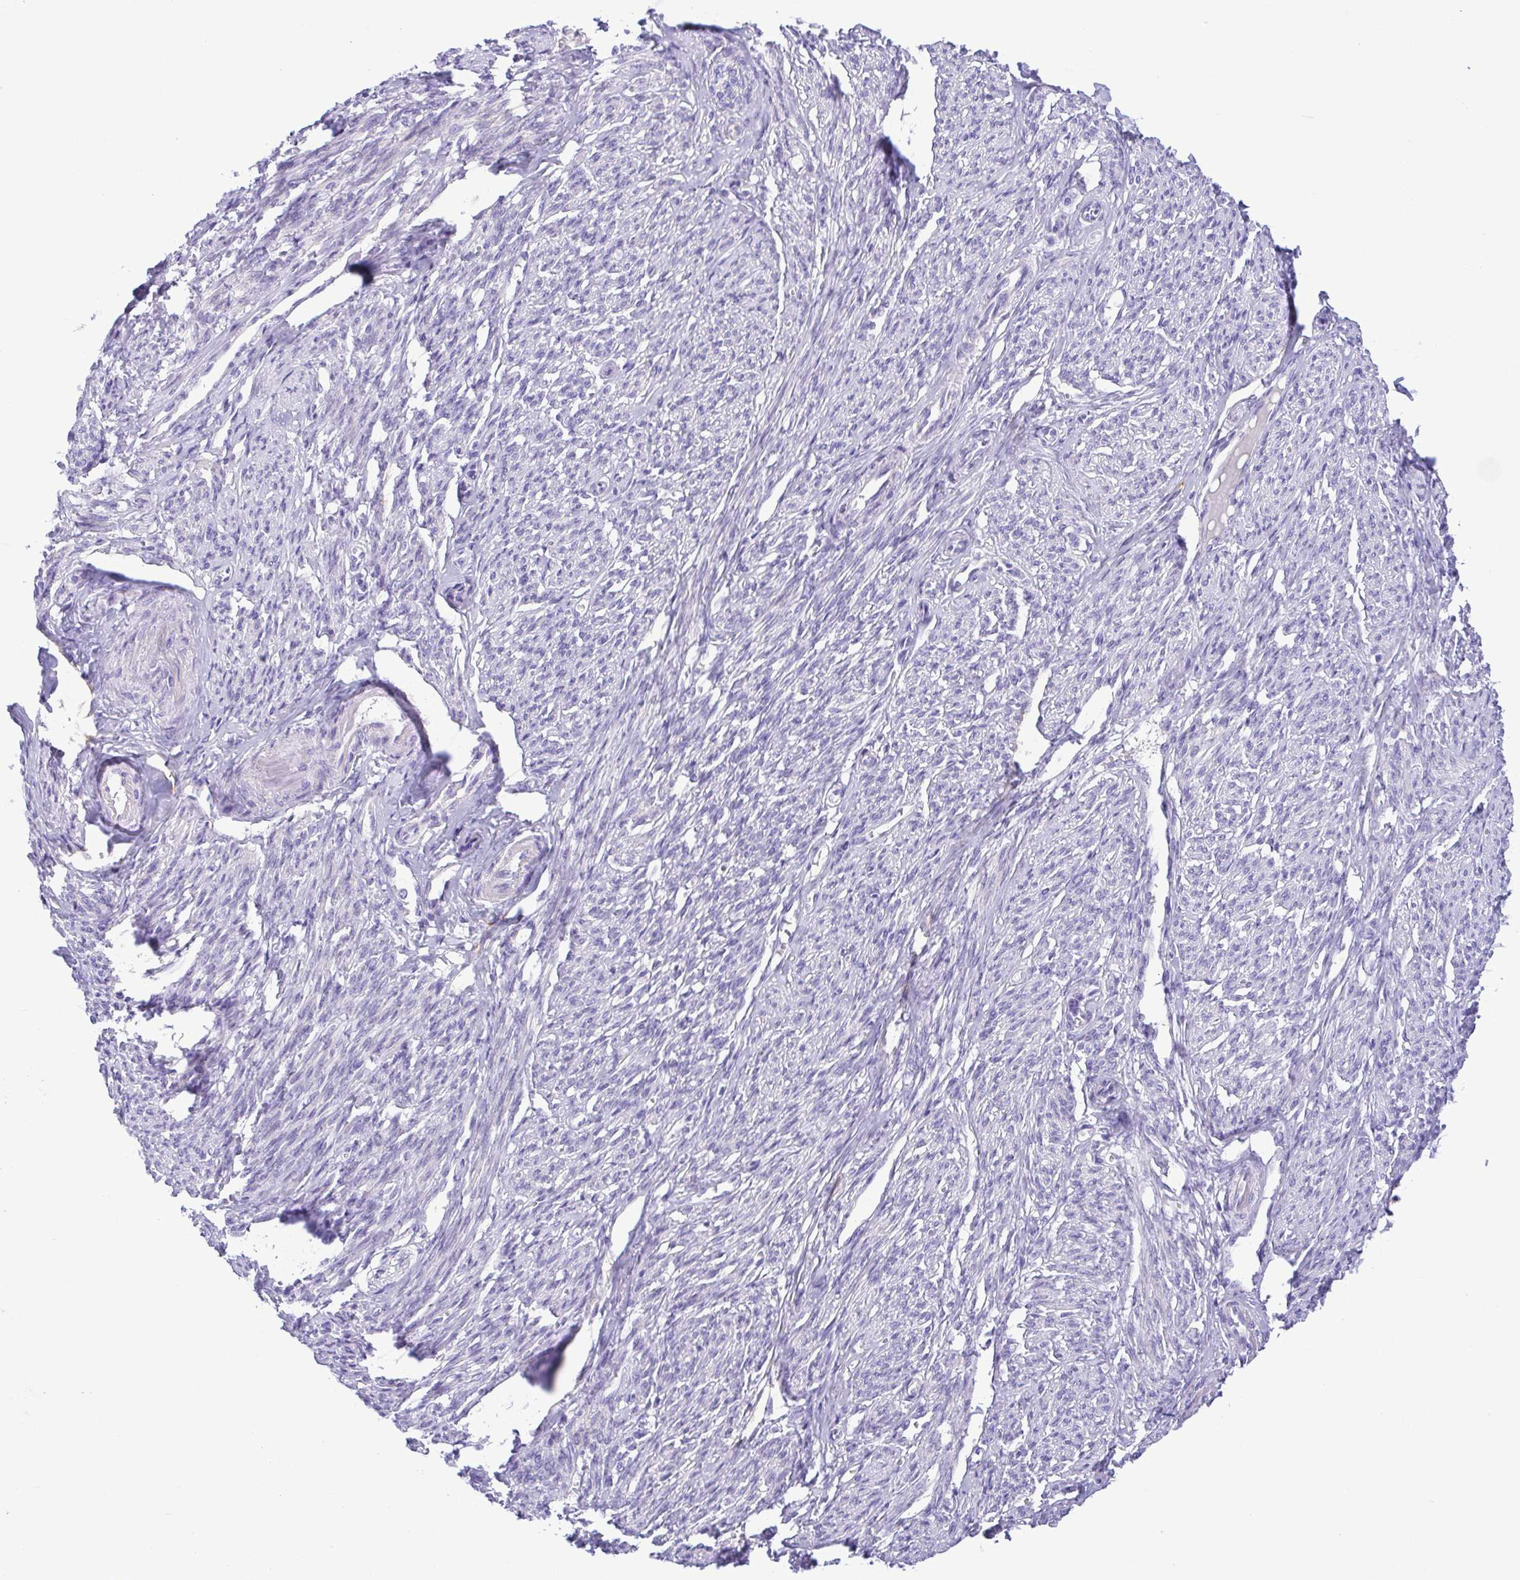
{"staining": {"intensity": "weak", "quantity": "<25%", "location": "cytoplasmic/membranous"}, "tissue": "smooth muscle", "cell_type": "Smooth muscle cells", "image_type": "normal", "snomed": [{"axis": "morphology", "description": "Normal tissue, NOS"}, {"axis": "topography", "description": "Smooth muscle"}], "caption": "A micrograph of human smooth muscle is negative for staining in smooth muscle cells. Brightfield microscopy of IHC stained with DAB (brown) and hematoxylin (blue), captured at high magnification.", "gene": "GPR182", "patient": {"sex": "female", "age": 65}}